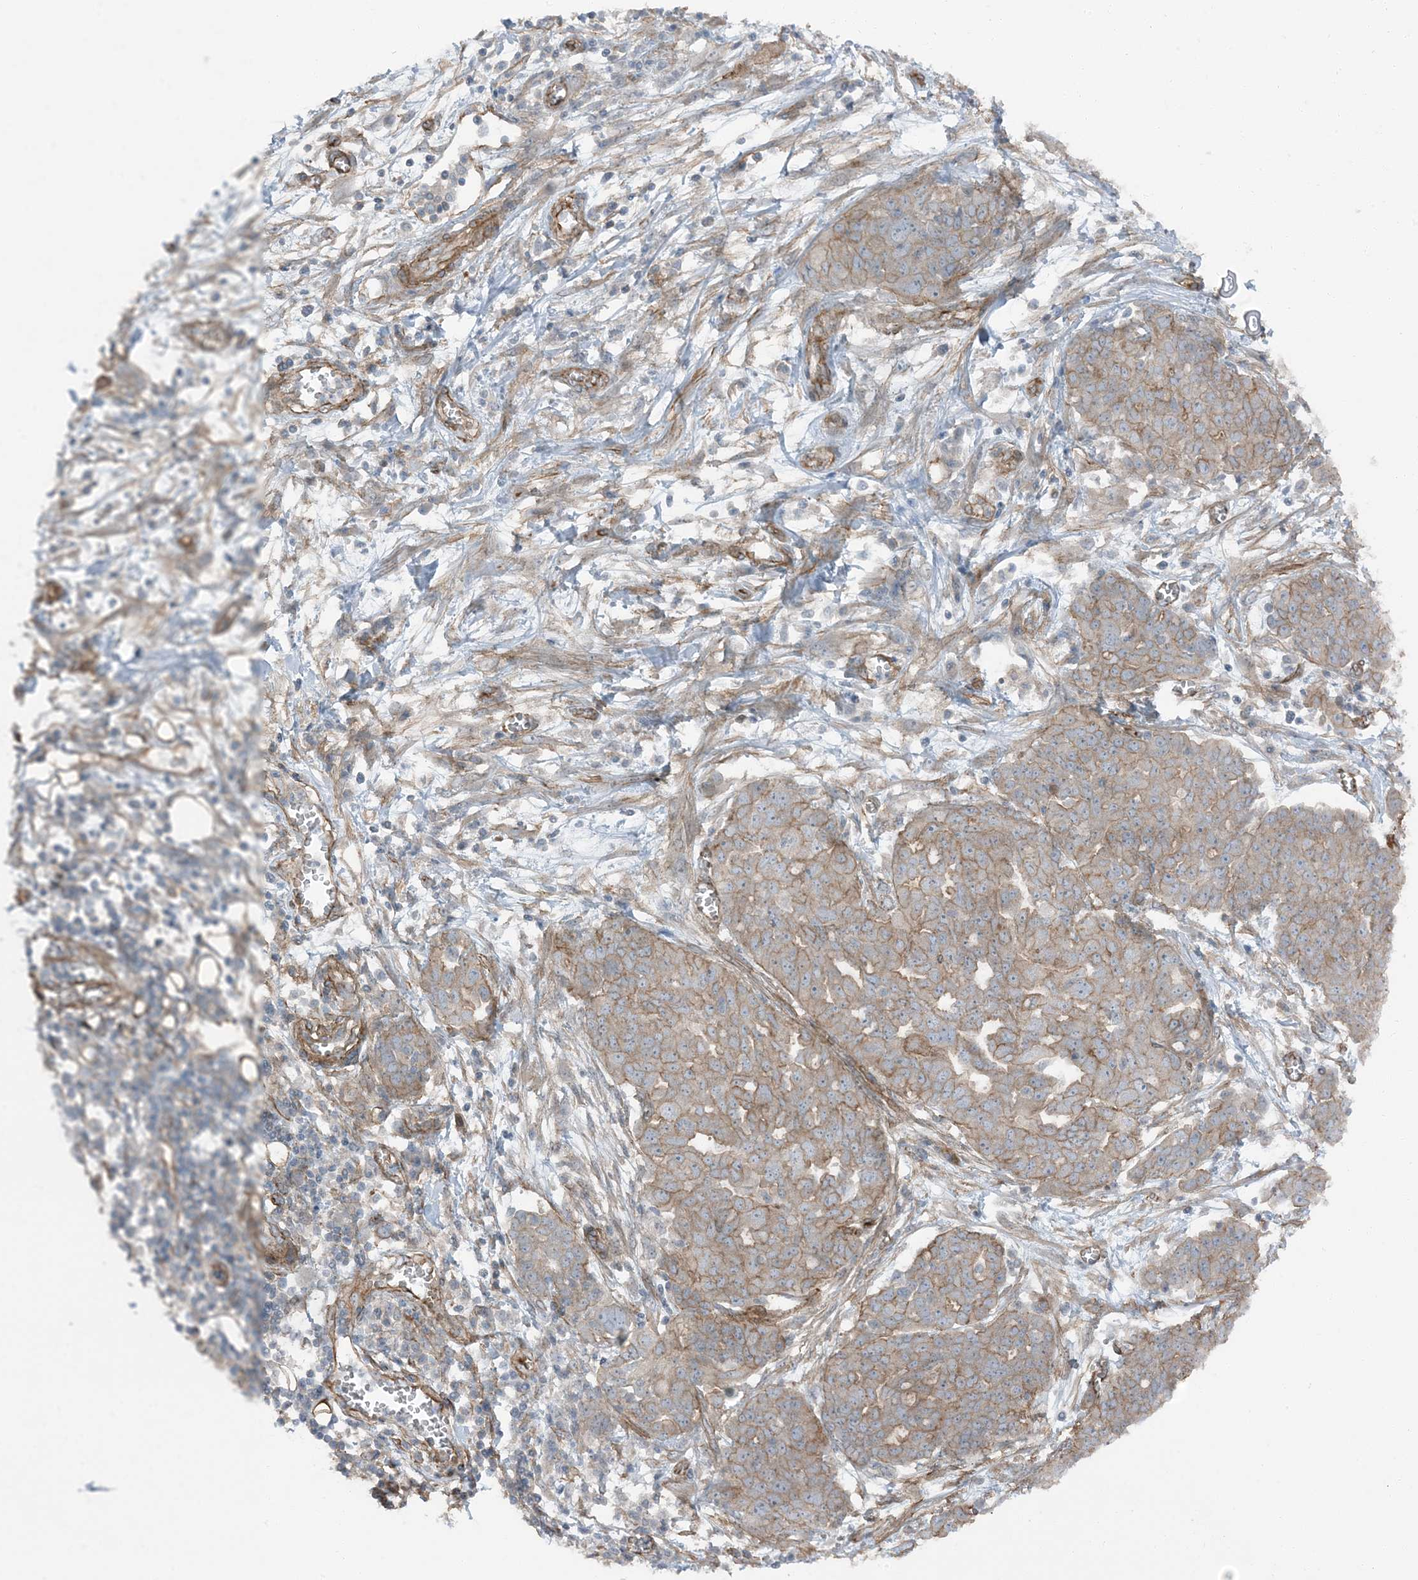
{"staining": {"intensity": "moderate", "quantity": ">75%", "location": "cytoplasmic/membranous"}, "tissue": "ovarian cancer", "cell_type": "Tumor cells", "image_type": "cancer", "snomed": [{"axis": "morphology", "description": "Cystadenocarcinoma, serous, NOS"}, {"axis": "topography", "description": "Soft tissue"}, {"axis": "topography", "description": "Ovary"}], "caption": "This image shows IHC staining of human serous cystadenocarcinoma (ovarian), with medium moderate cytoplasmic/membranous positivity in about >75% of tumor cells.", "gene": "ZFP90", "patient": {"sex": "female", "age": 57}}